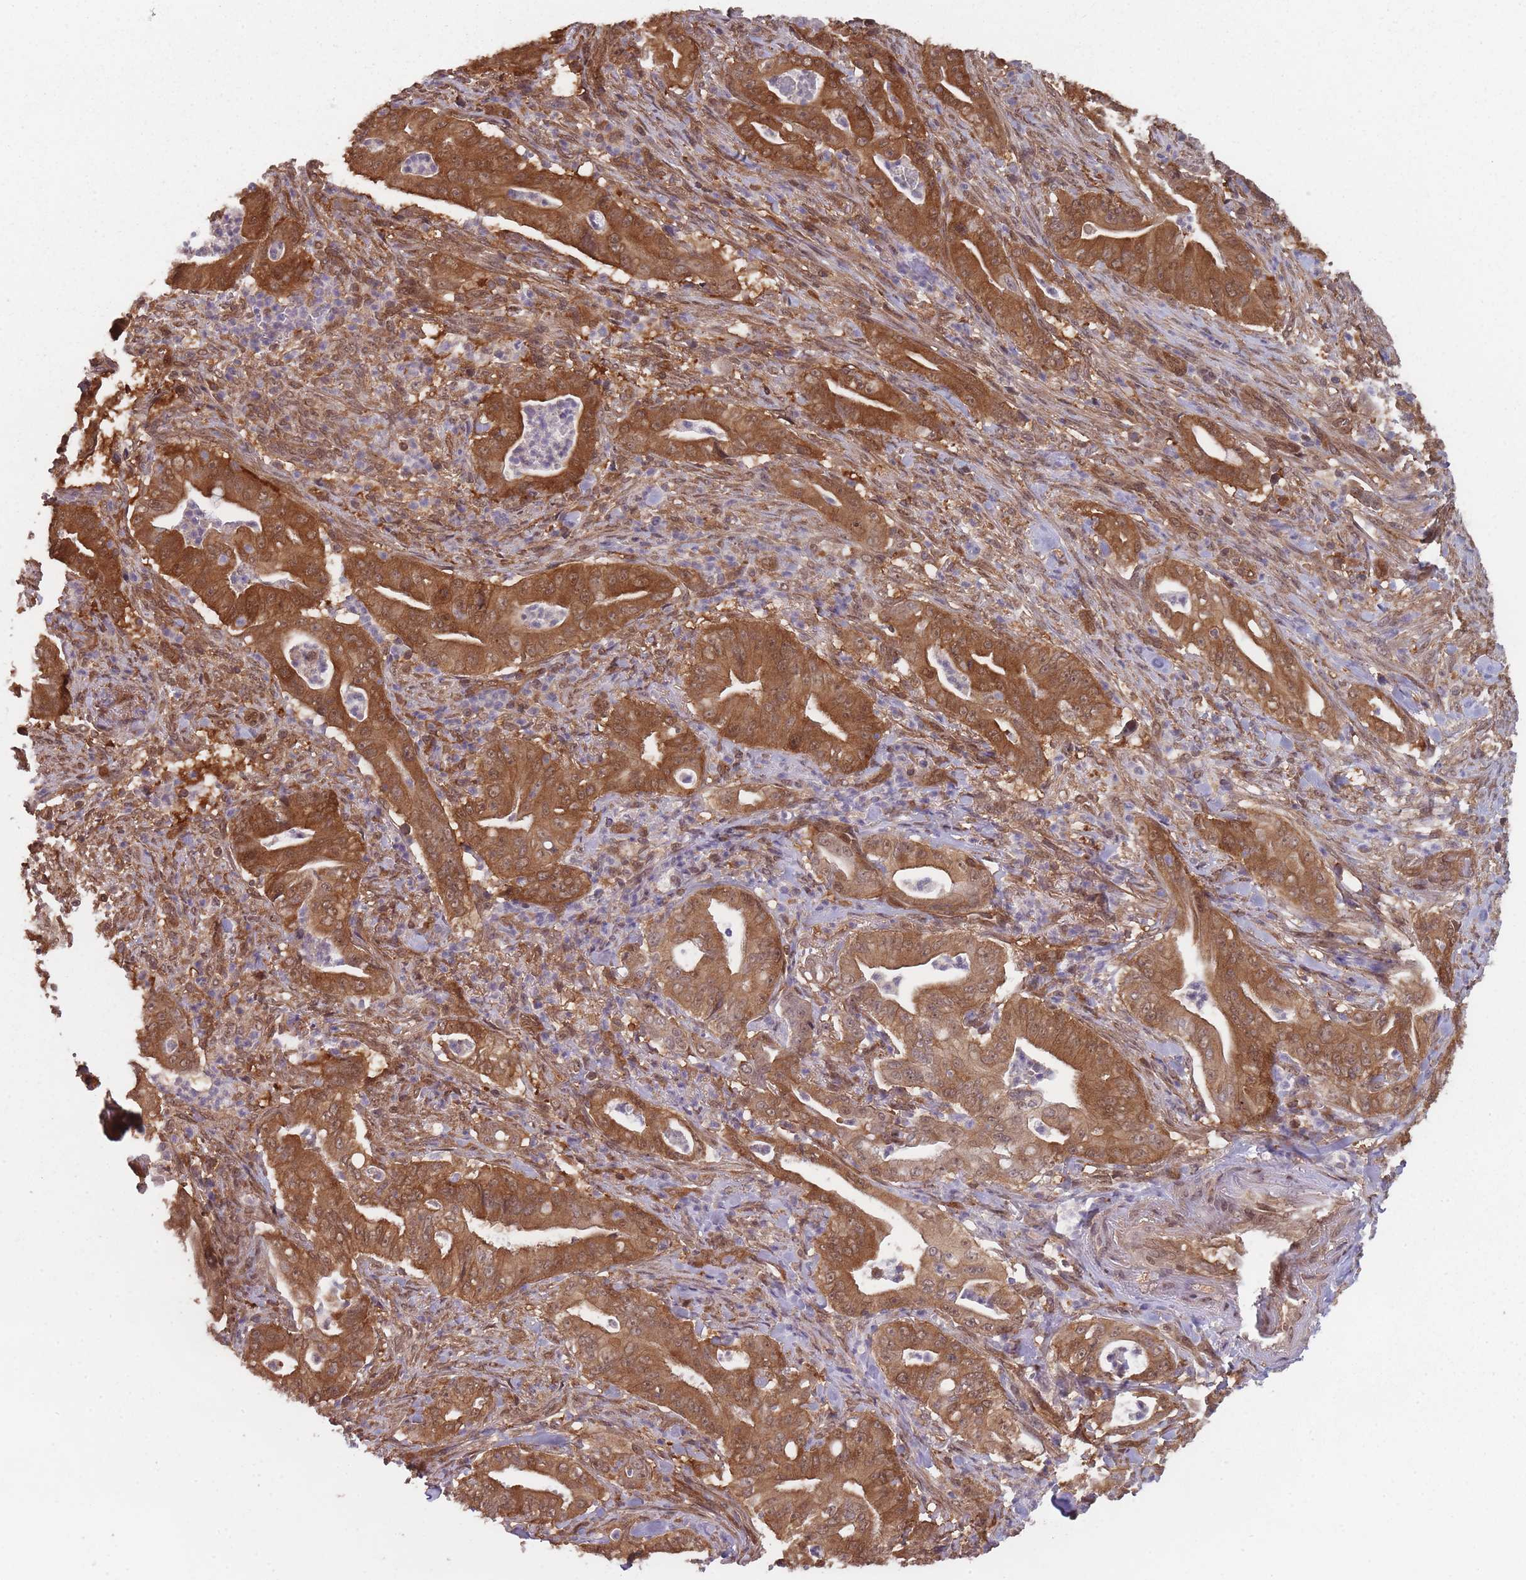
{"staining": {"intensity": "strong", "quantity": ">75%", "location": "cytoplasmic/membranous,nuclear"}, "tissue": "pancreatic cancer", "cell_type": "Tumor cells", "image_type": "cancer", "snomed": [{"axis": "morphology", "description": "Adenocarcinoma, NOS"}, {"axis": "topography", "description": "Pancreas"}], "caption": "Pancreatic adenocarcinoma was stained to show a protein in brown. There is high levels of strong cytoplasmic/membranous and nuclear staining in about >75% of tumor cells.", "gene": "PPP6R3", "patient": {"sex": "male", "age": 71}}